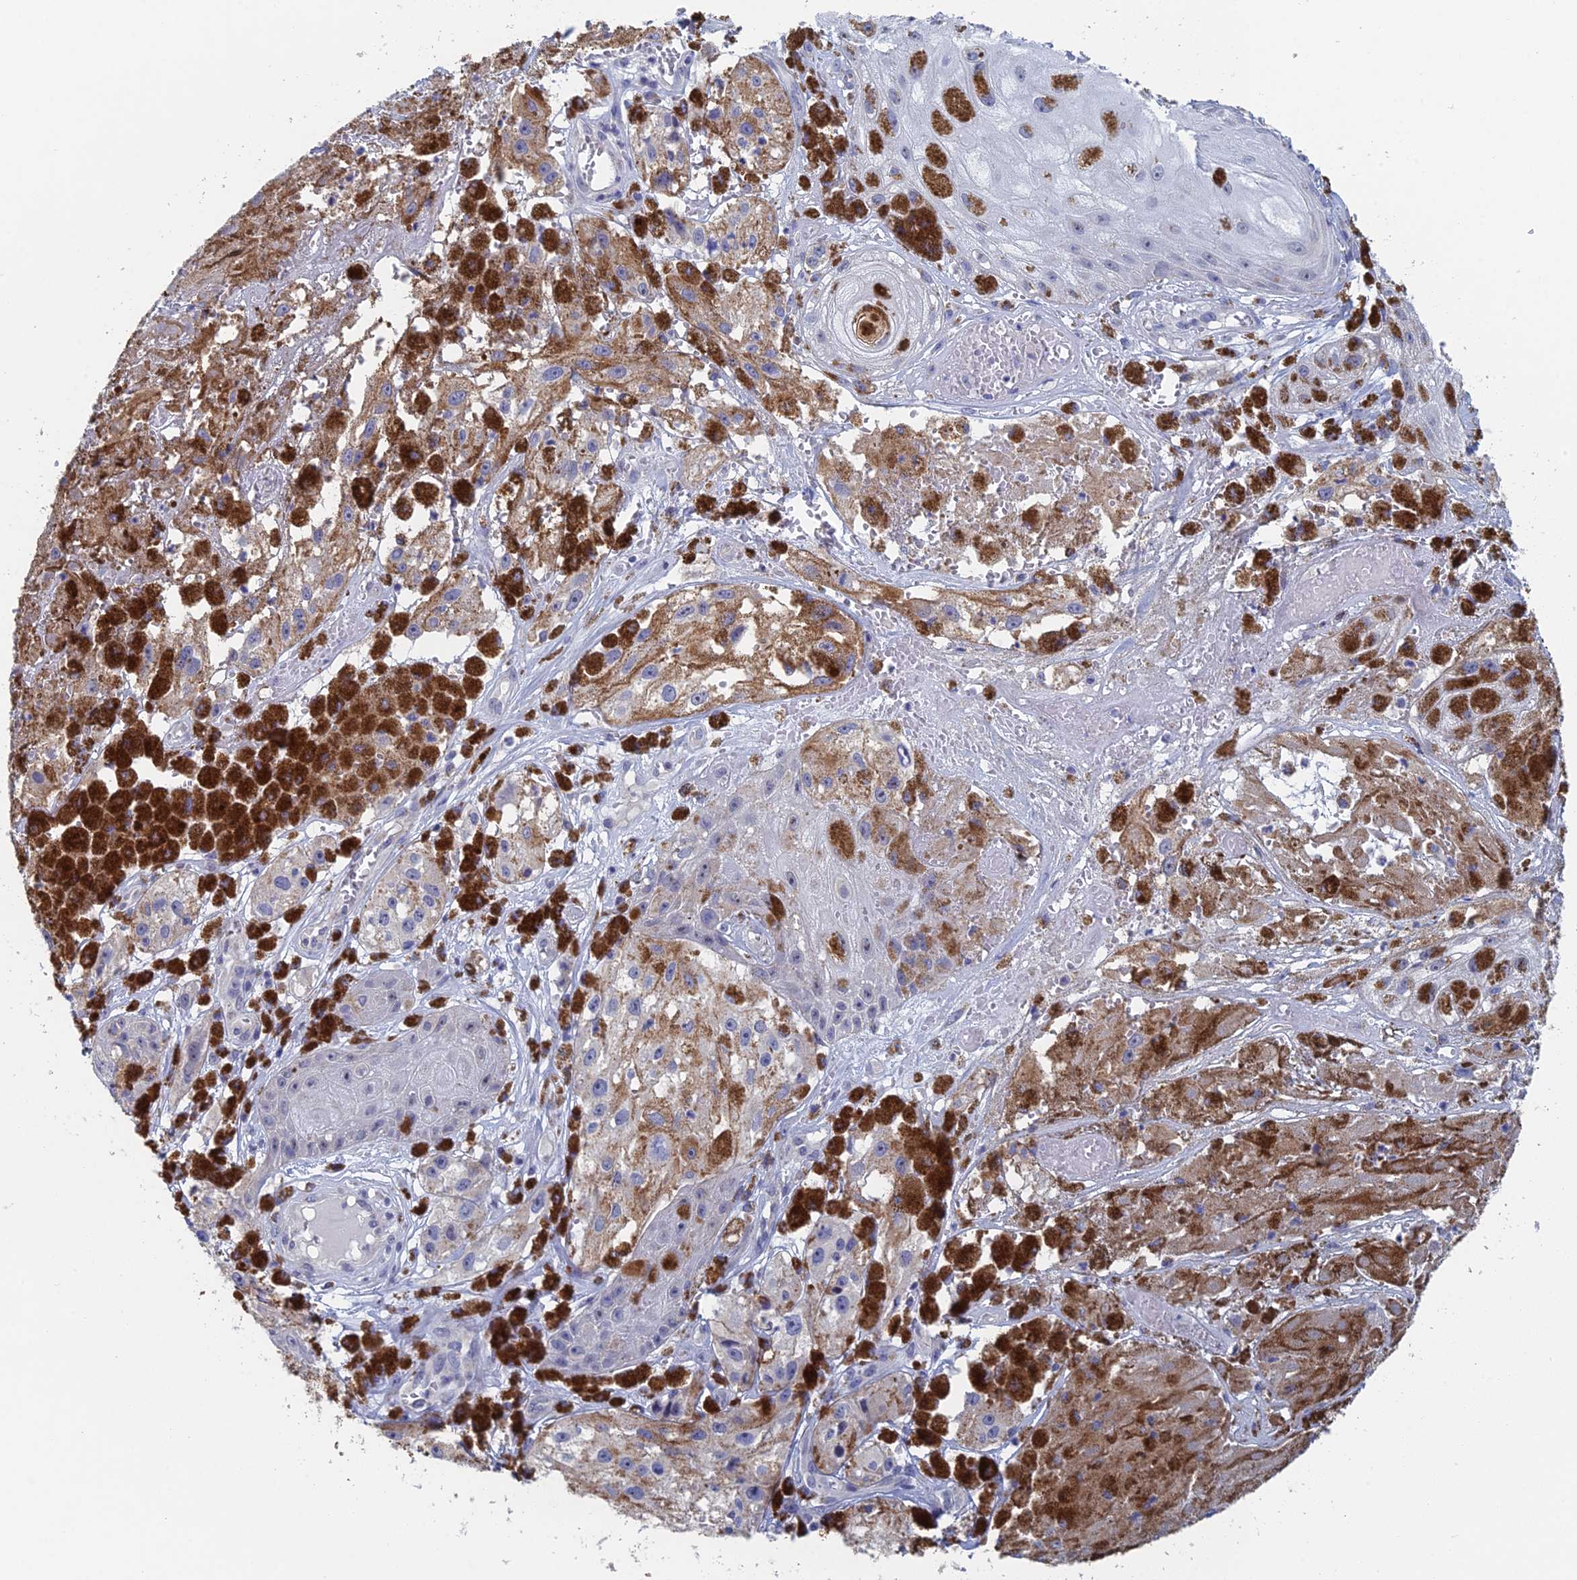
{"staining": {"intensity": "moderate", "quantity": "<25%", "location": "cytoplasmic/membranous"}, "tissue": "melanoma", "cell_type": "Tumor cells", "image_type": "cancer", "snomed": [{"axis": "morphology", "description": "Malignant melanoma, NOS"}, {"axis": "topography", "description": "Skin"}], "caption": "This histopathology image shows IHC staining of human malignant melanoma, with low moderate cytoplasmic/membranous staining in approximately <25% of tumor cells.", "gene": "GMNC", "patient": {"sex": "male", "age": 88}}